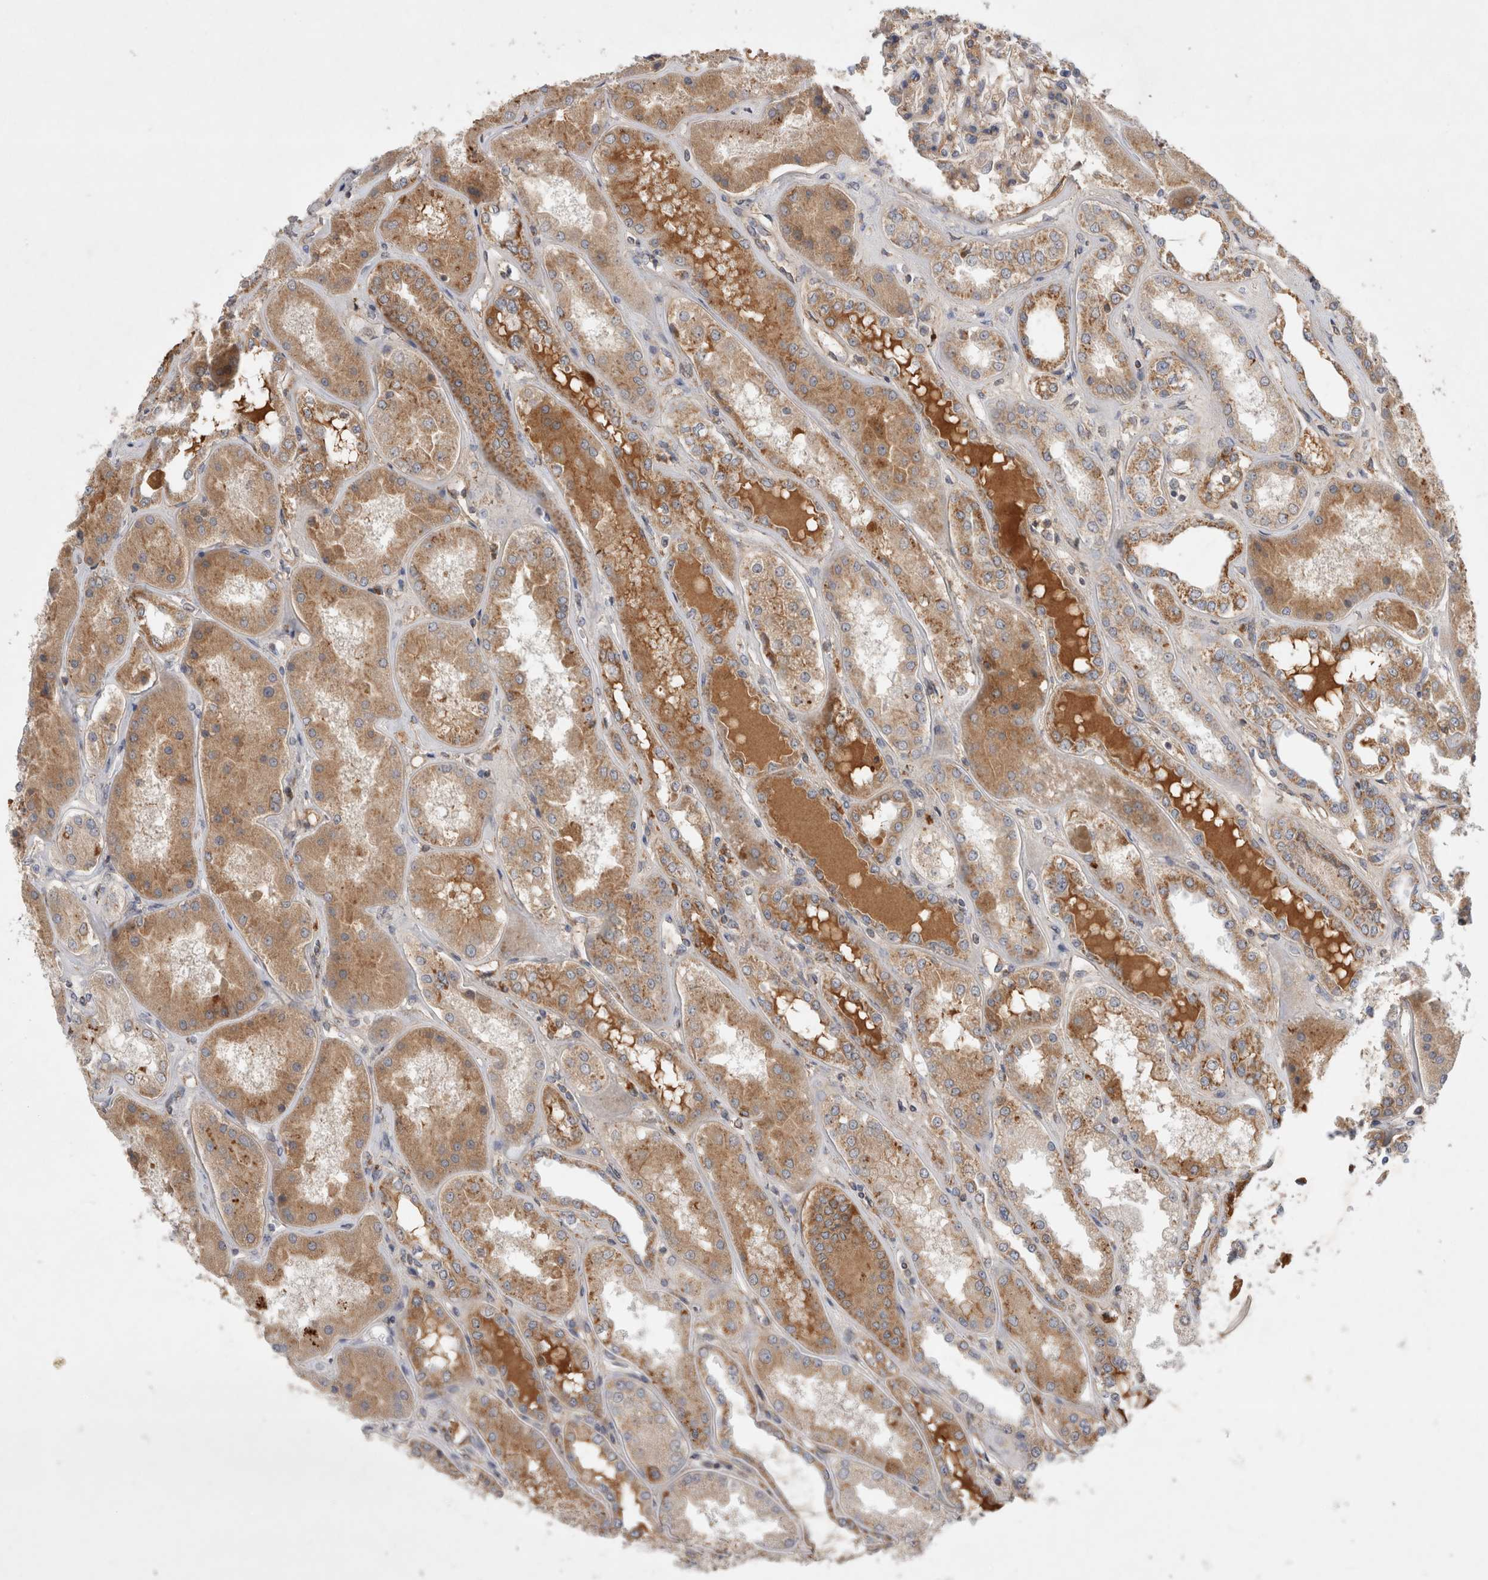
{"staining": {"intensity": "moderate", "quantity": "25%-75%", "location": "cytoplasmic/membranous"}, "tissue": "kidney", "cell_type": "Cells in glomeruli", "image_type": "normal", "snomed": [{"axis": "morphology", "description": "Normal tissue, NOS"}, {"axis": "topography", "description": "Kidney"}], "caption": "Immunohistochemical staining of benign kidney reveals moderate cytoplasmic/membranous protein expression in approximately 25%-75% of cells in glomeruli.", "gene": "MRPS28", "patient": {"sex": "female", "age": 56}}